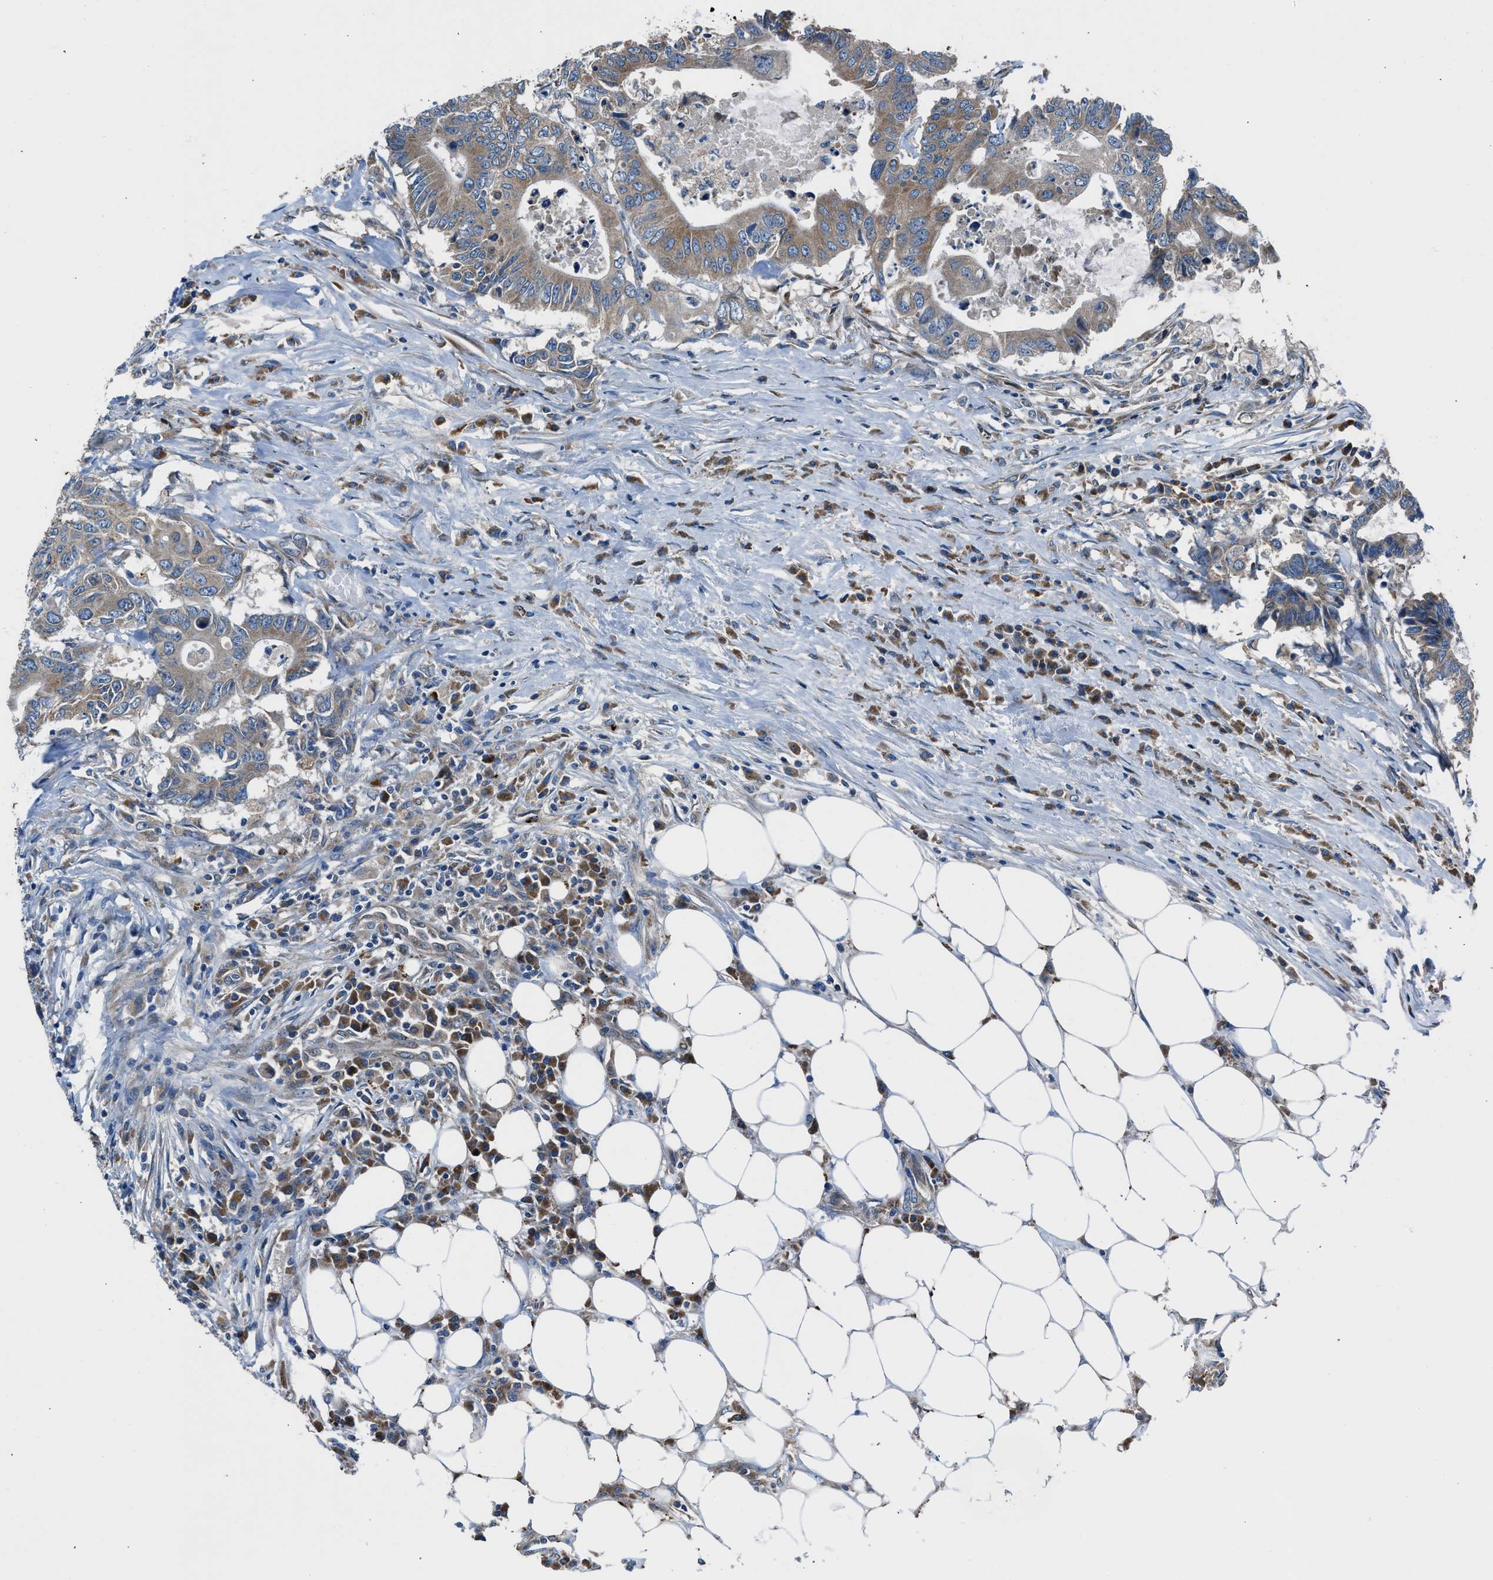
{"staining": {"intensity": "moderate", "quantity": "<25%", "location": "cytoplasmic/membranous"}, "tissue": "colorectal cancer", "cell_type": "Tumor cells", "image_type": "cancer", "snomed": [{"axis": "morphology", "description": "Adenocarcinoma, NOS"}, {"axis": "topography", "description": "Colon"}], "caption": "DAB immunohistochemical staining of colorectal cancer shows moderate cytoplasmic/membranous protein staining in about <25% of tumor cells. The protein is stained brown, and the nuclei are stained in blue (DAB (3,3'-diaminobenzidine) IHC with brightfield microscopy, high magnification).", "gene": "LMBR1", "patient": {"sex": "male", "age": 71}}